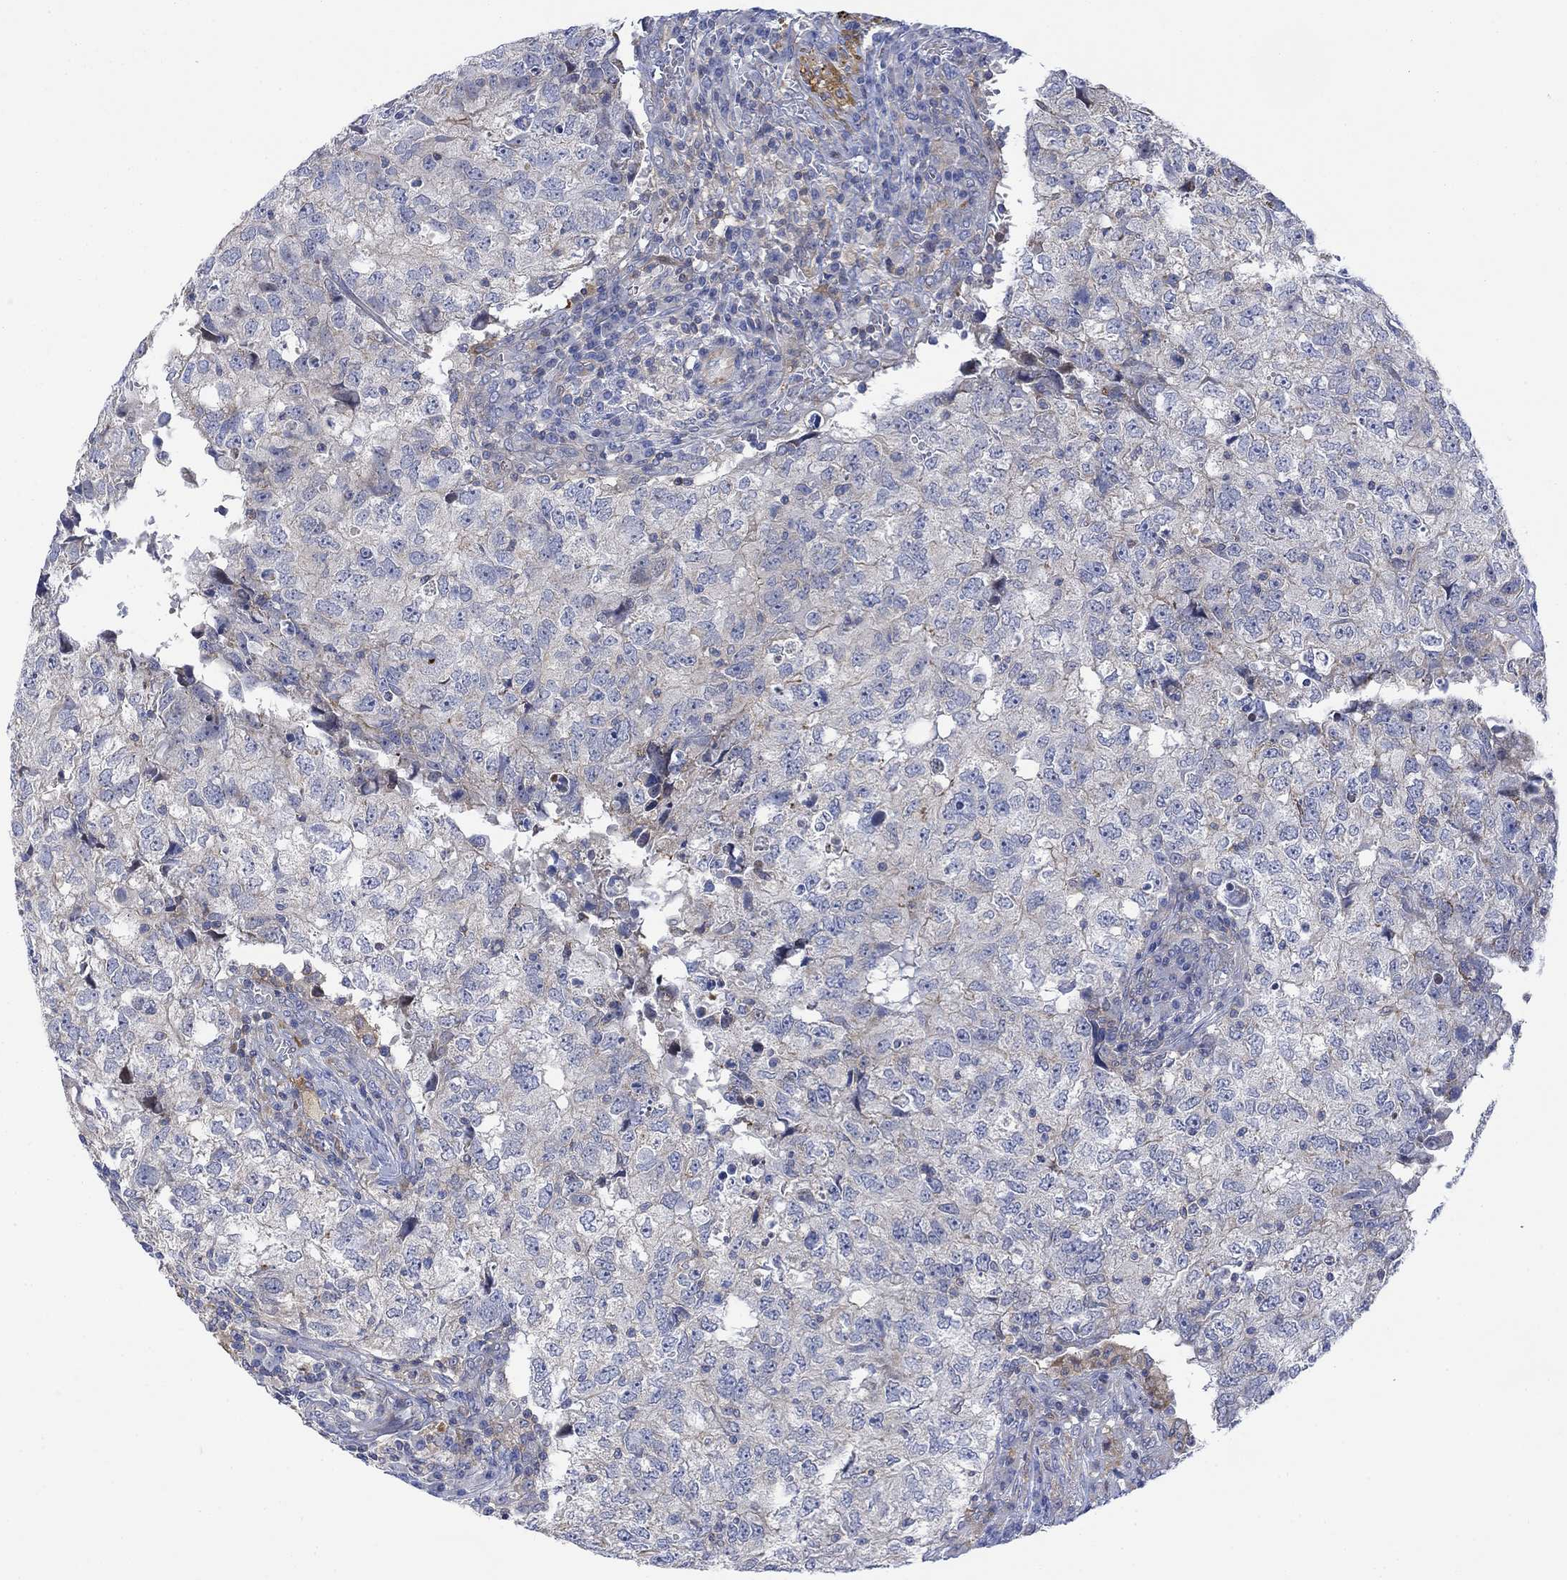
{"staining": {"intensity": "negative", "quantity": "none", "location": "none"}, "tissue": "breast cancer", "cell_type": "Tumor cells", "image_type": "cancer", "snomed": [{"axis": "morphology", "description": "Duct carcinoma"}, {"axis": "topography", "description": "Breast"}], "caption": "Immunohistochemistry (IHC) micrograph of neoplastic tissue: human breast cancer (infiltrating ductal carcinoma) stained with DAB (3,3'-diaminobenzidine) shows no significant protein expression in tumor cells. (DAB IHC, high magnification).", "gene": "ARSK", "patient": {"sex": "female", "age": 30}}